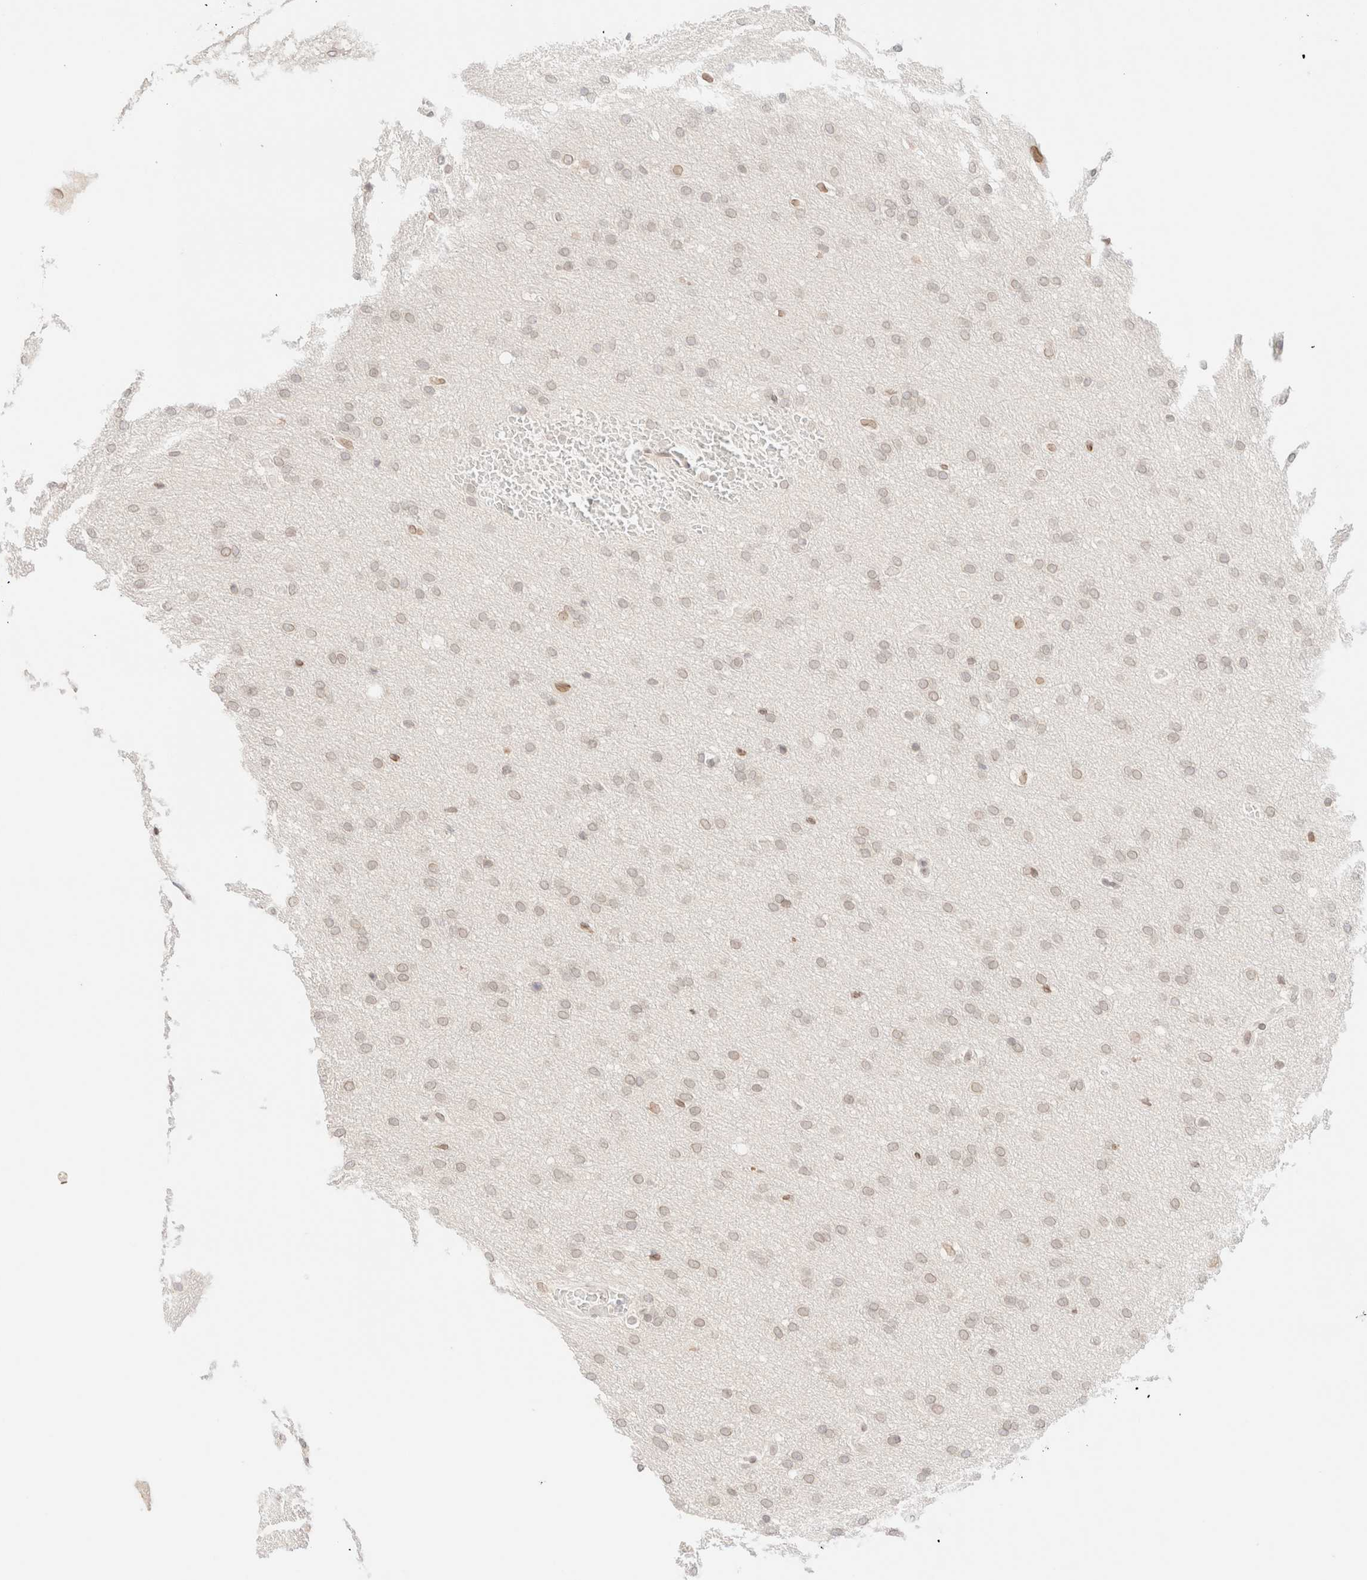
{"staining": {"intensity": "negative", "quantity": "none", "location": "none"}, "tissue": "glioma", "cell_type": "Tumor cells", "image_type": "cancer", "snomed": [{"axis": "morphology", "description": "Glioma, malignant, Low grade"}, {"axis": "topography", "description": "Brain"}], "caption": "This is an IHC micrograph of human malignant low-grade glioma. There is no staining in tumor cells.", "gene": "ZNF770", "patient": {"sex": "female", "age": 37}}